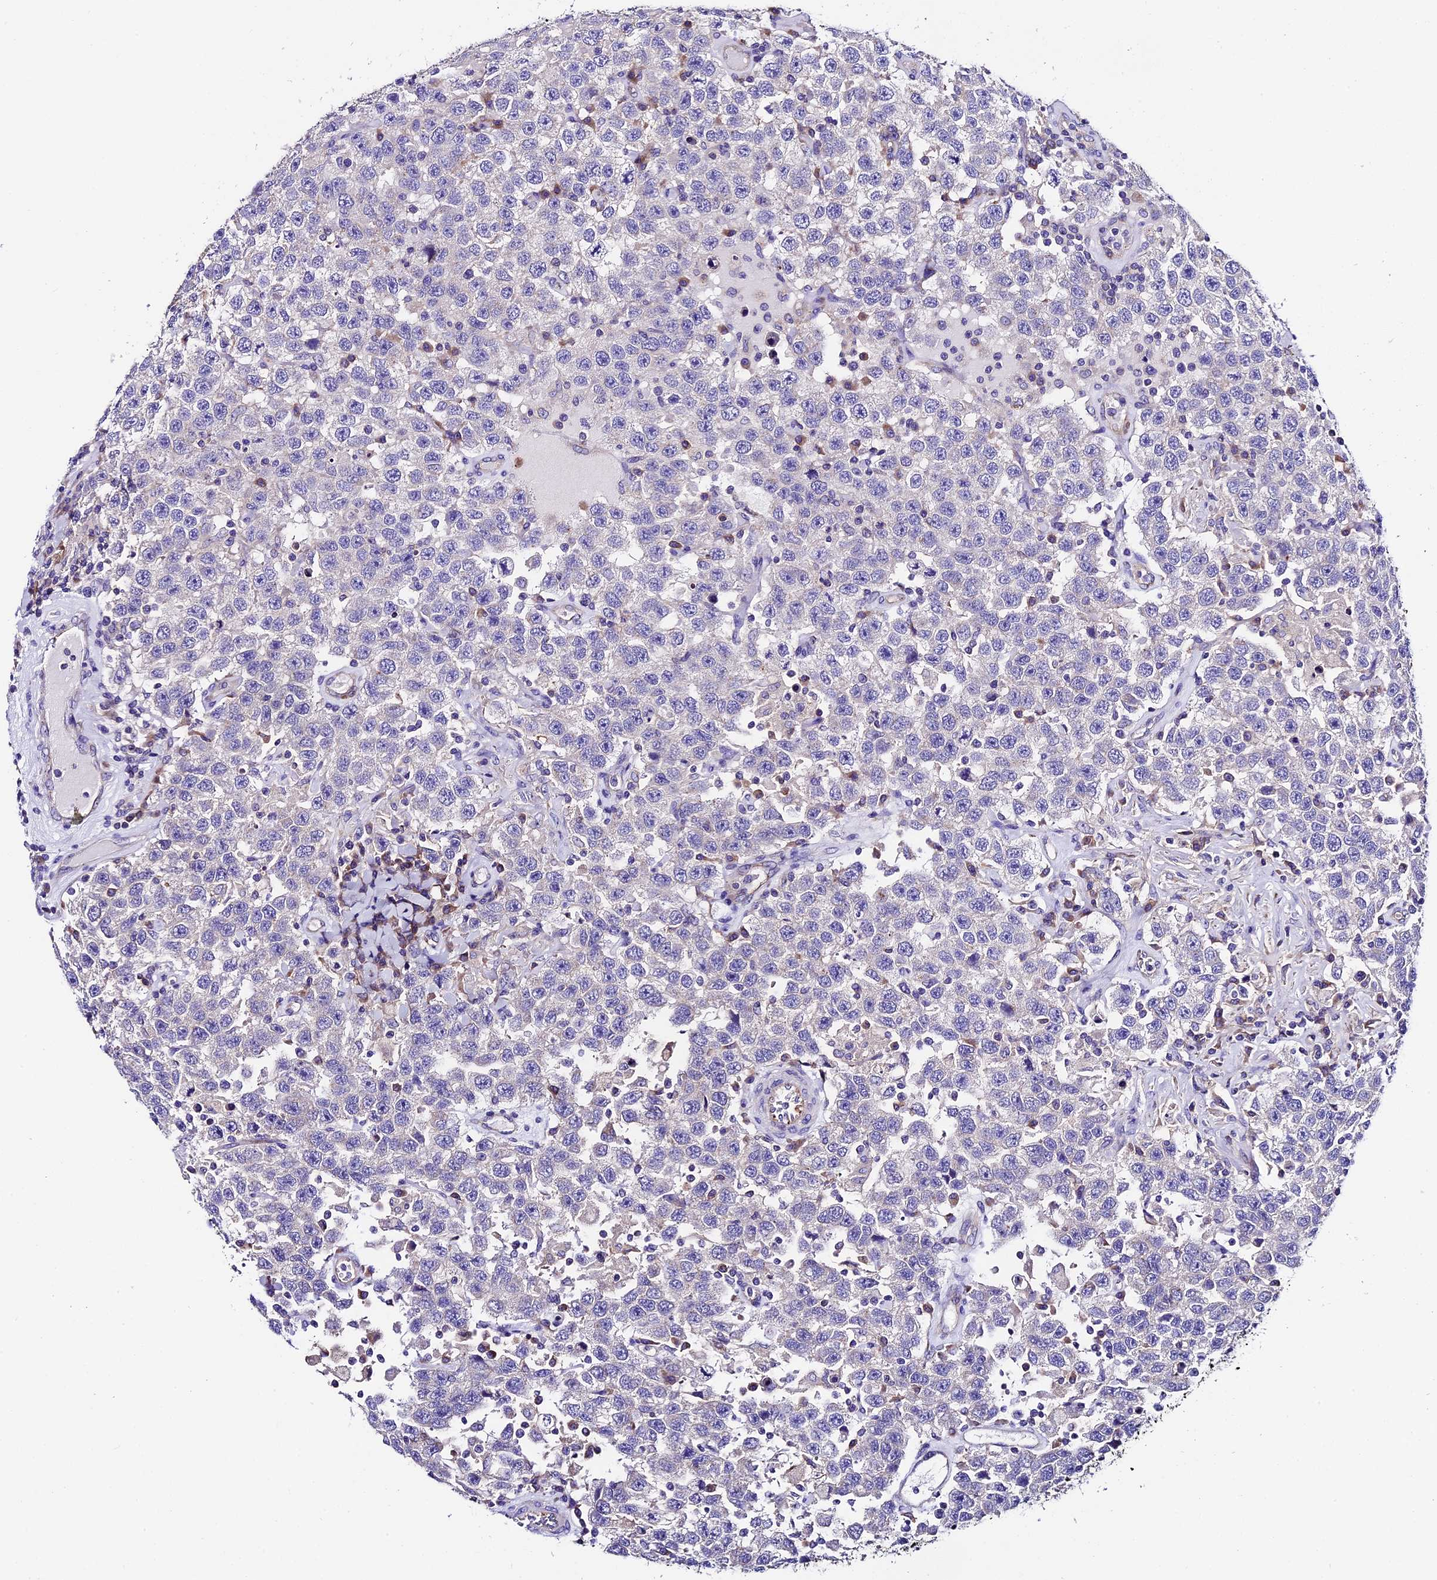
{"staining": {"intensity": "negative", "quantity": "none", "location": "none"}, "tissue": "testis cancer", "cell_type": "Tumor cells", "image_type": "cancer", "snomed": [{"axis": "morphology", "description": "Seminoma, NOS"}, {"axis": "topography", "description": "Testis"}], "caption": "Immunohistochemical staining of testis cancer (seminoma) reveals no significant expression in tumor cells.", "gene": "COMTD1", "patient": {"sex": "male", "age": 41}}